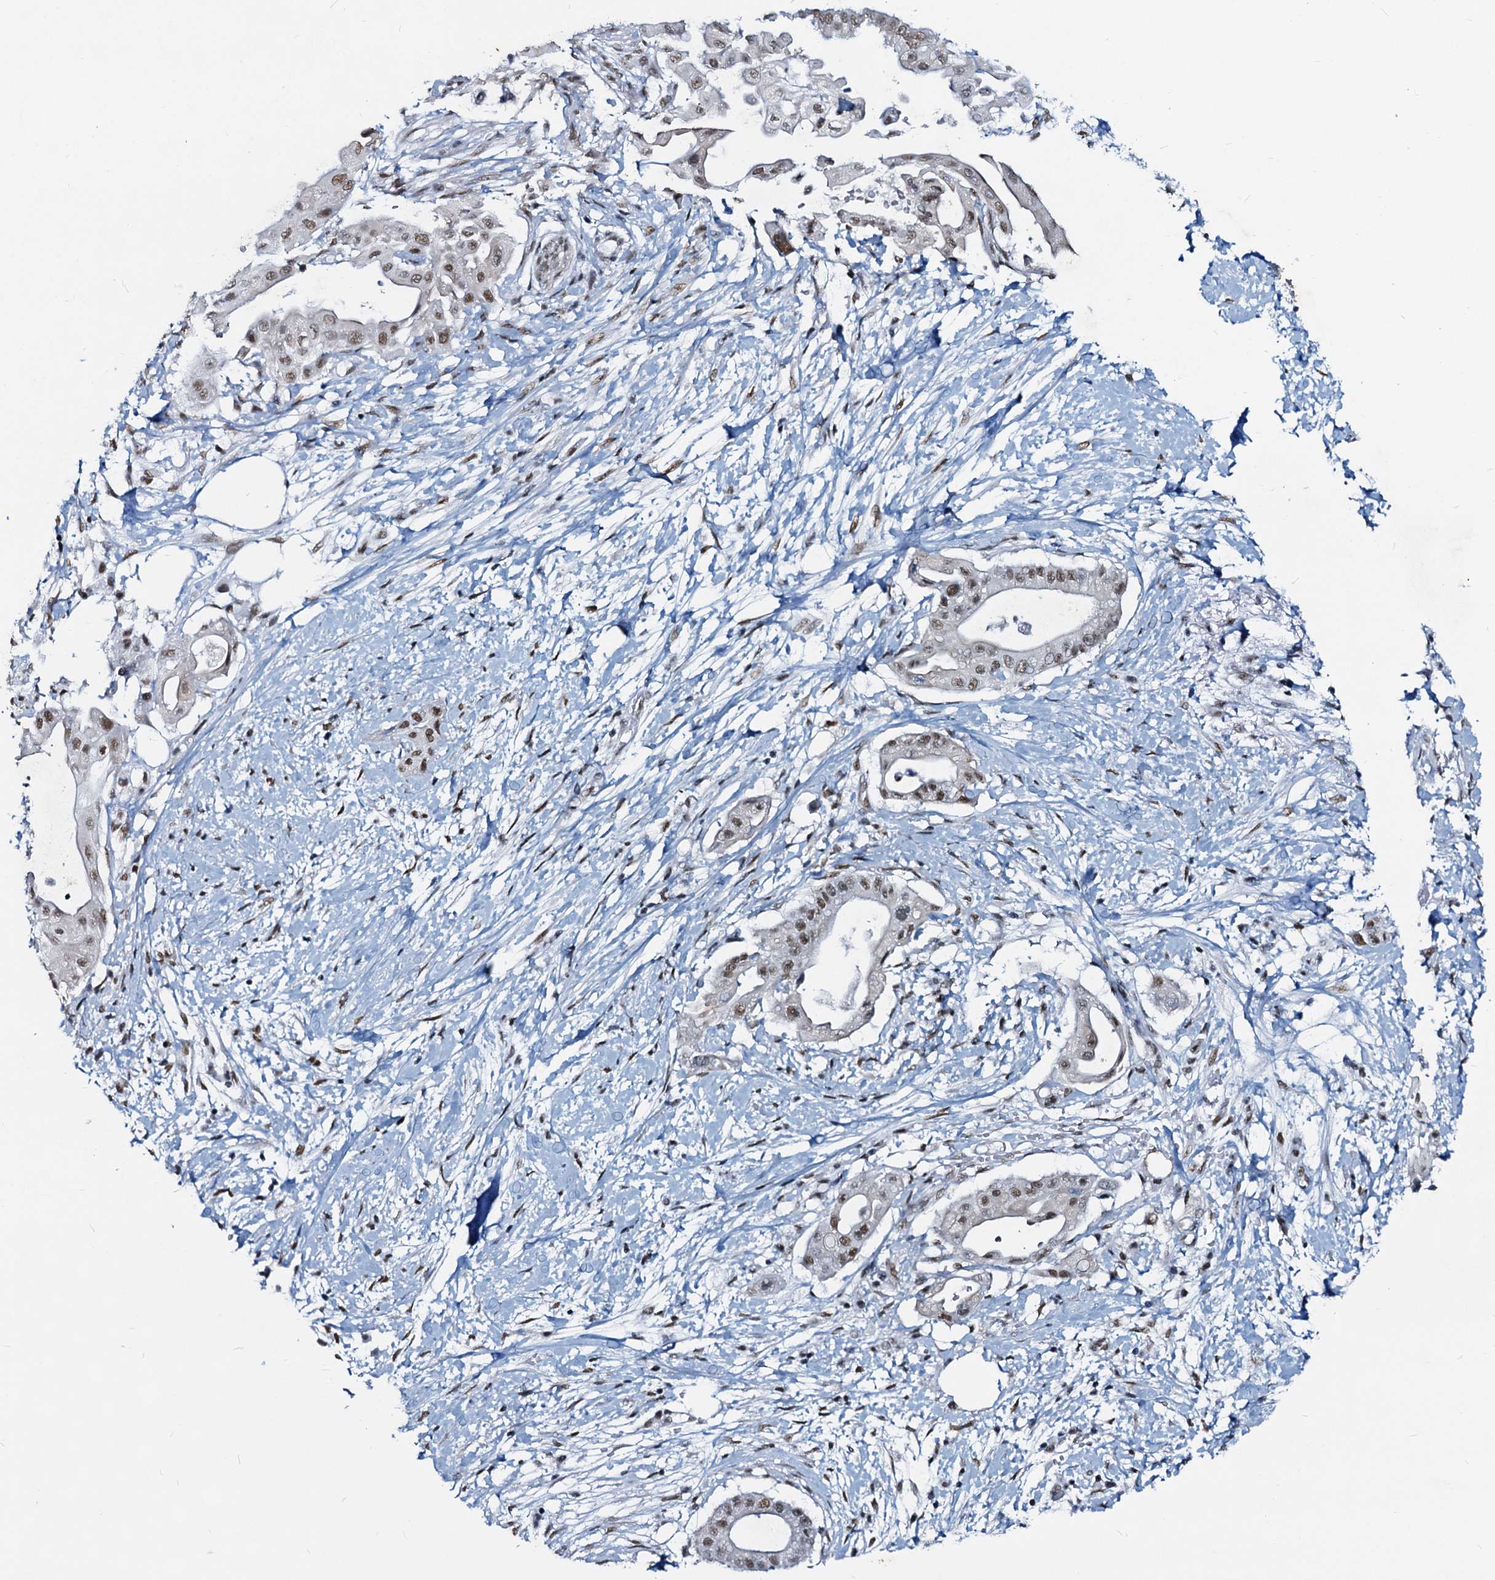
{"staining": {"intensity": "weak", "quantity": ">75%", "location": "nuclear"}, "tissue": "pancreatic cancer", "cell_type": "Tumor cells", "image_type": "cancer", "snomed": [{"axis": "morphology", "description": "Adenocarcinoma, NOS"}, {"axis": "topography", "description": "Pancreas"}], "caption": "Immunohistochemical staining of pancreatic adenocarcinoma shows weak nuclear protein staining in approximately >75% of tumor cells. The staining was performed using DAB (3,3'-diaminobenzidine) to visualize the protein expression in brown, while the nuclei were stained in blue with hematoxylin (Magnification: 20x).", "gene": "METTL14", "patient": {"sex": "male", "age": 68}}